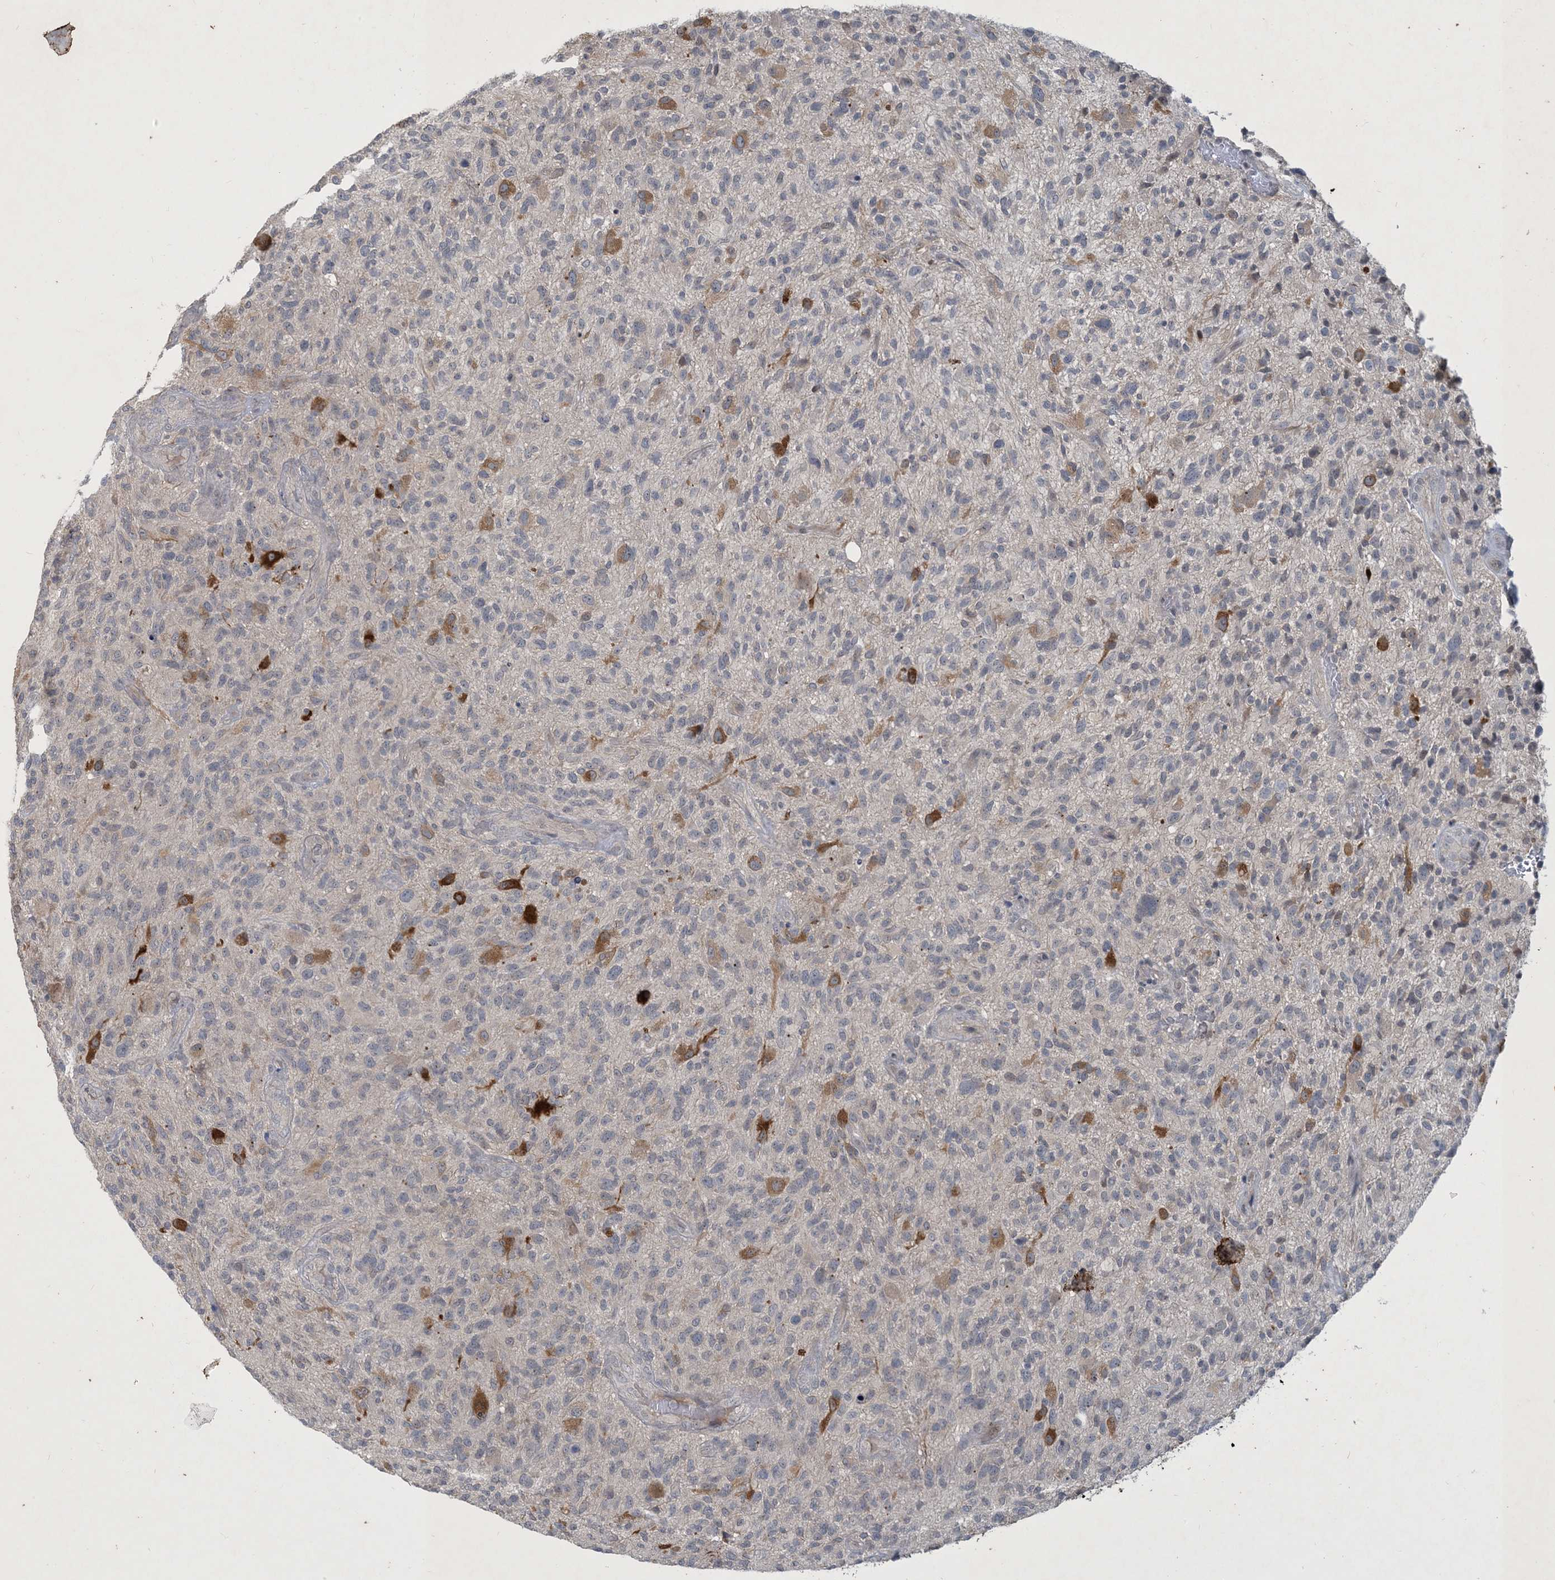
{"staining": {"intensity": "moderate", "quantity": "<25%", "location": "cytoplasmic/membranous"}, "tissue": "glioma", "cell_type": "Tumor cells", "image_type": "cancer", "snomed": [{"axis": "morphology", "description": "Glioma, malignant, High grade"}, {"axis": "topography", "description": "Brain"}], "caption": "This is a photomicrograph of IHC staining of malignant glioma (high-grade), which shows moderate expression in the cytoplasmic/membranous of tumor cells.", "gene": "CDS1", "patient": {"sex": "male", "age": 47}}